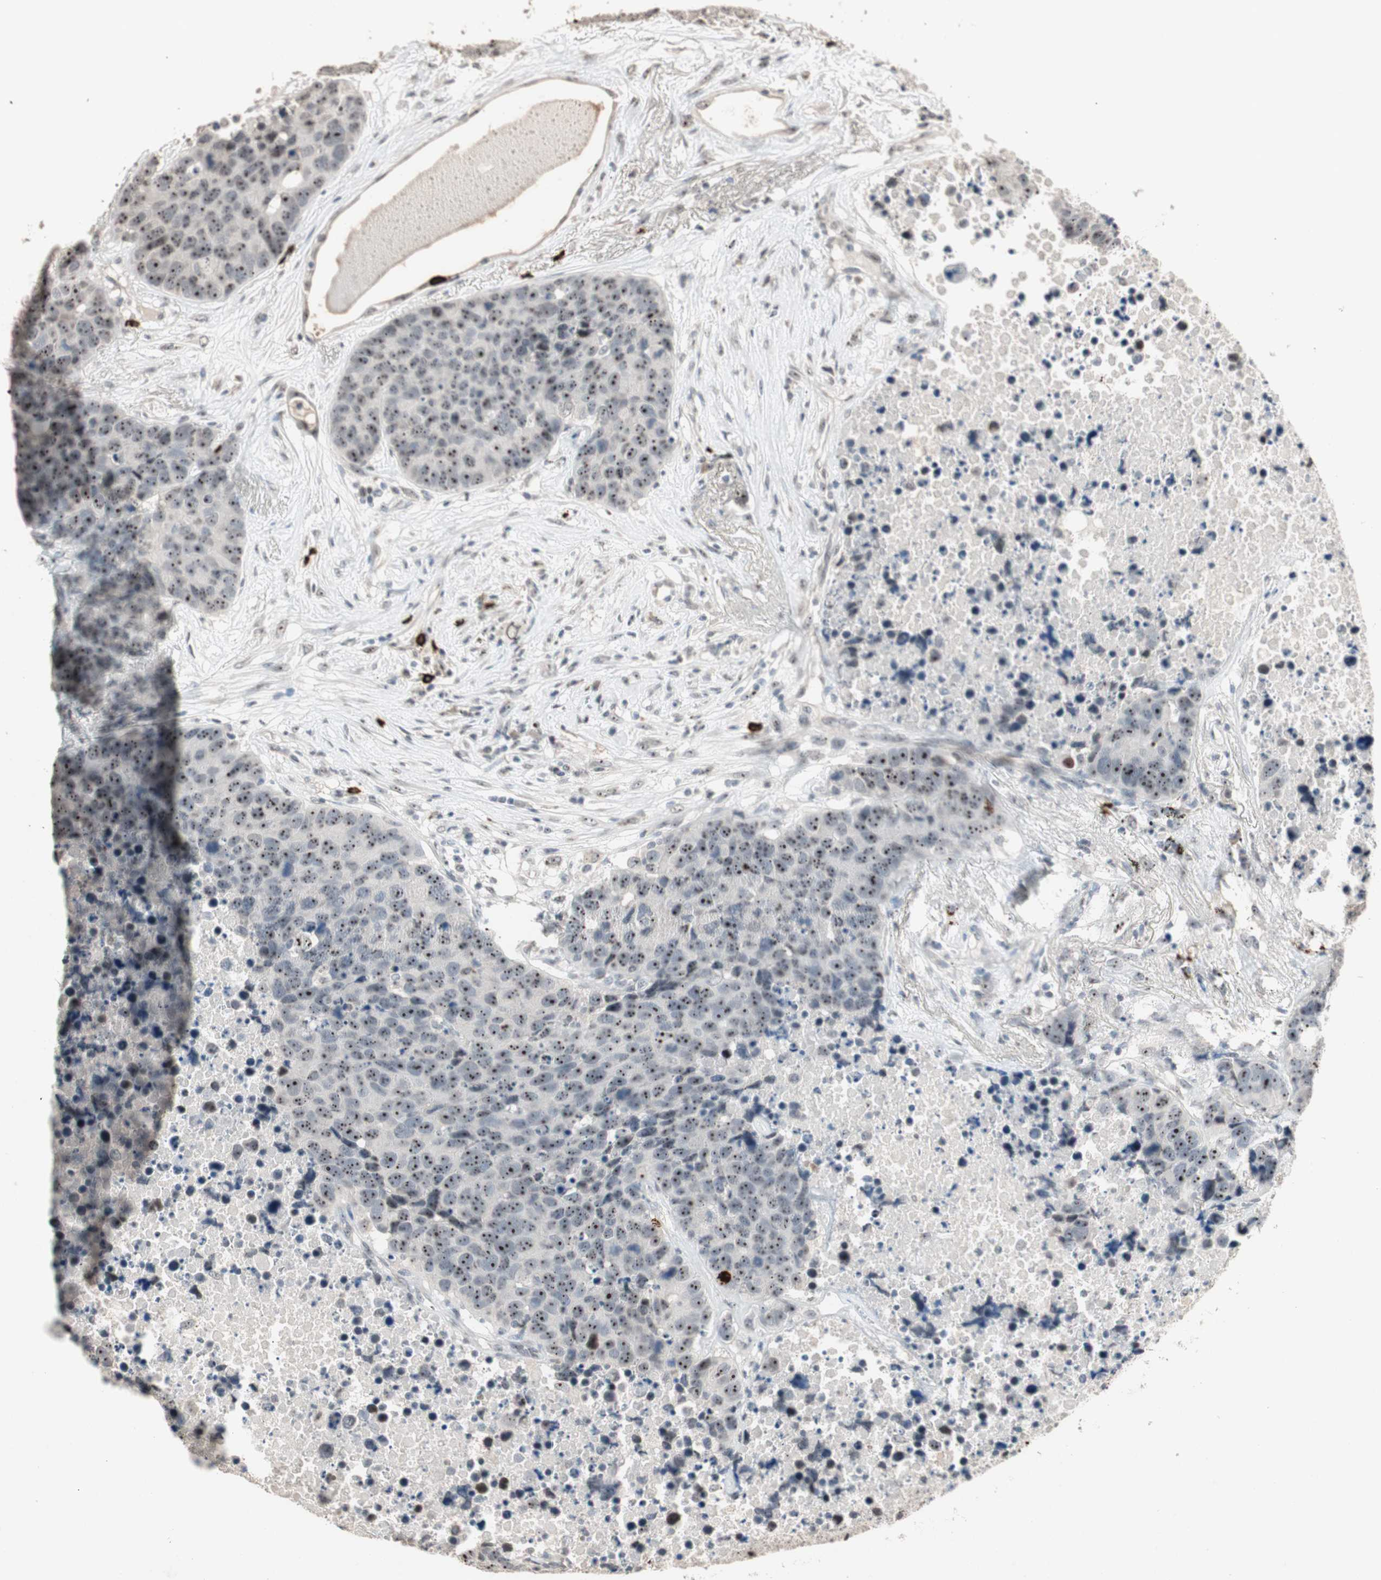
{"staining": {"intensity": "moderate", "quantity": ">75%", "location": "nuclear"}, "tissue": "carcinoid", "cell_type": "Tumor cells", "image_type": "cancer", "snomed": [{"axis": "morphology", "description": "Carcinoid, malignant, NOS"}, {"axis": "topography", "description": "Lung"}], "caption": "Protein expression analysis of human malignant carcinoid reveals moderate nuclear expression in about >75% of tumor cells.", "gene": "ETV4", "patient": {"sex": "male", "age": 60}}